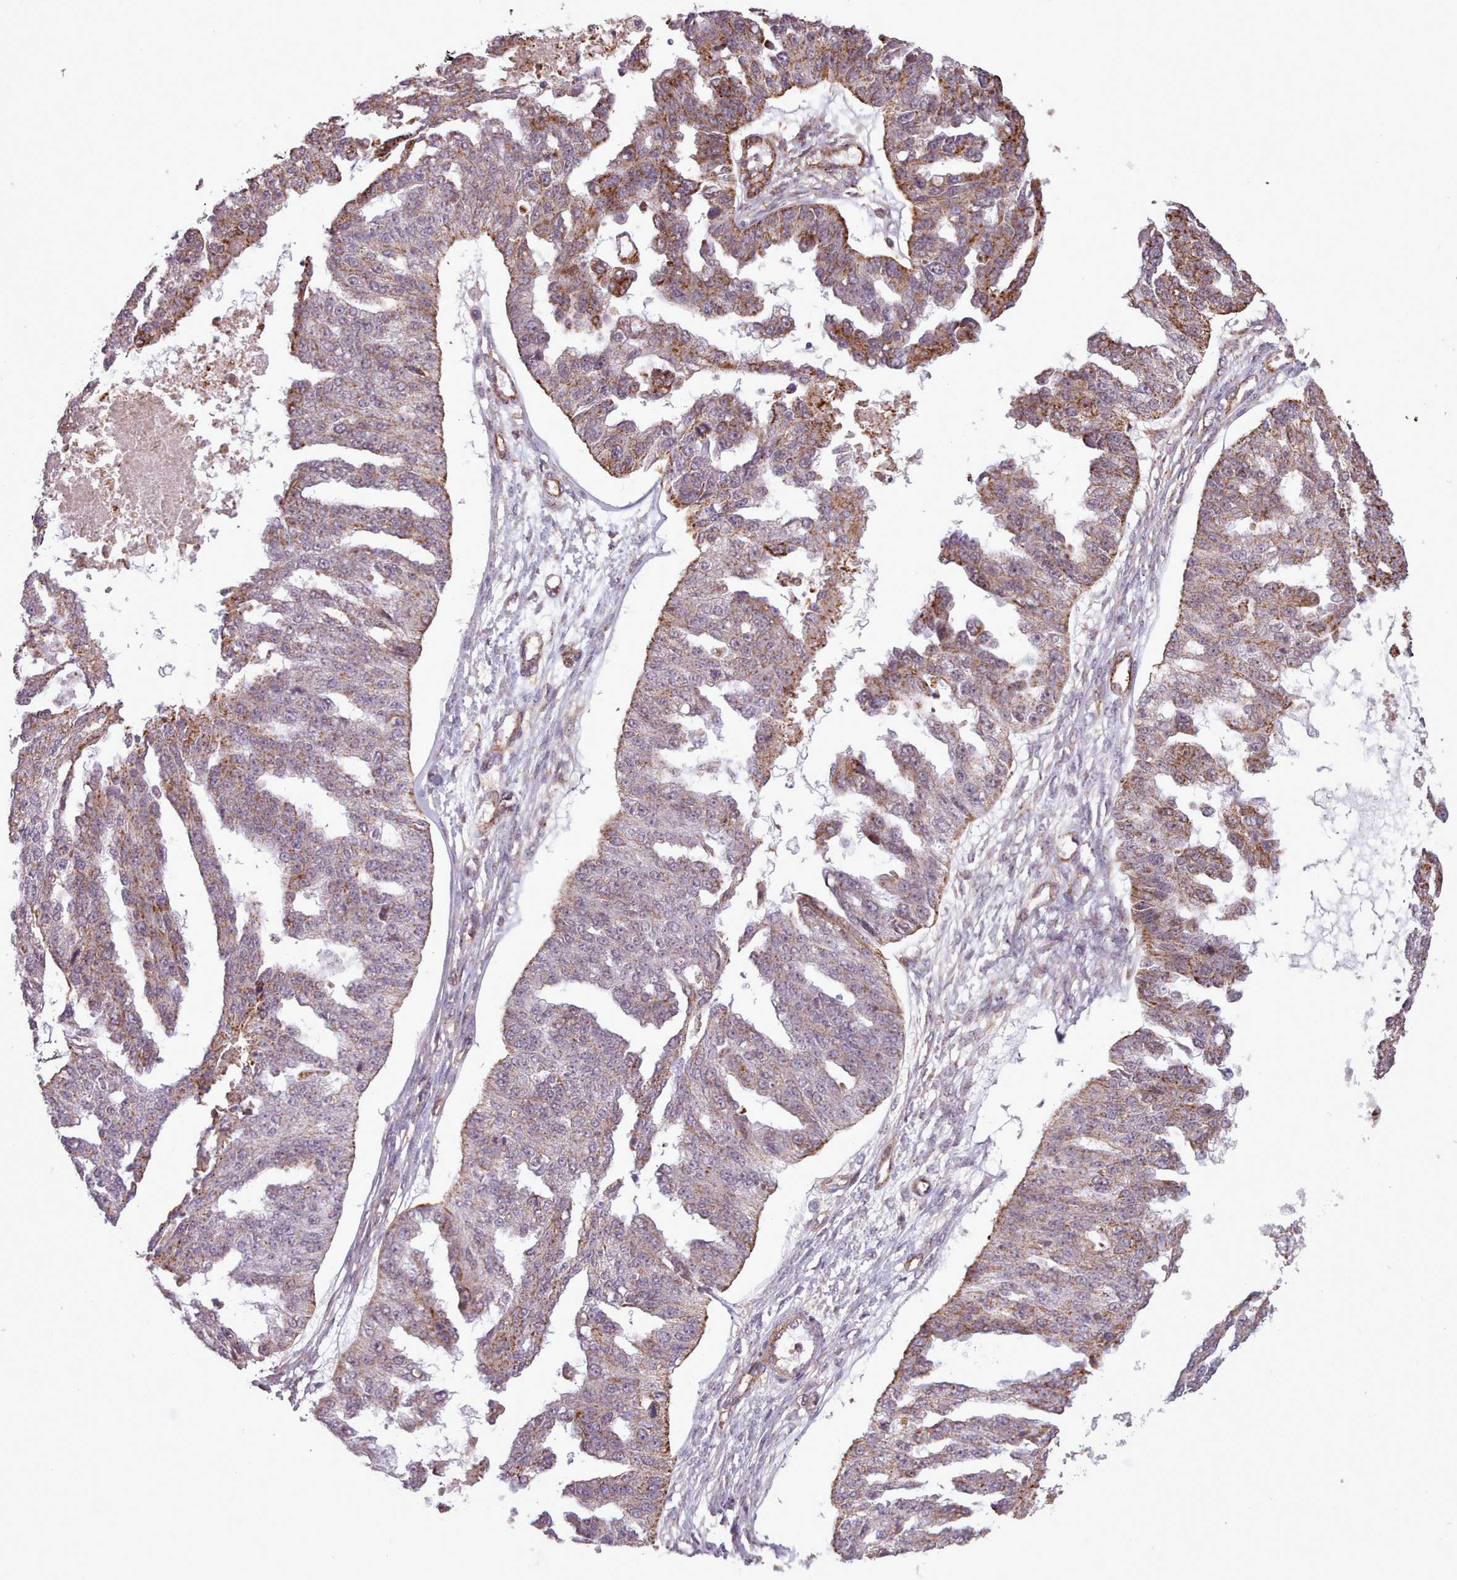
{"staining": {"intensity": "moderate", "quantity": "<25%", "location": "cytoplasmic/membranous"}, "tissue": "ovarian cancer", "cell_type": "Tumor cells", "image_type": "cancer", "snomed": [{"axis": "morphology", "description": "Cystadenocarcinoma, serous, NOS"}, {"axis": "topography", "description": "Ovary"}], "caption": "Protein expression analysis of human serous cystadenocarcinoma (ovarian) reveals moderate cytoplasmic/membranous staining in approximately <25% of tumor cells. Using DAB (brown) and hematoxylin (blue) stains, captured at high magnification using brightfield microscopy.", "gene": "ZMYM4", "patient": {"sex": "female", "age": 58}}